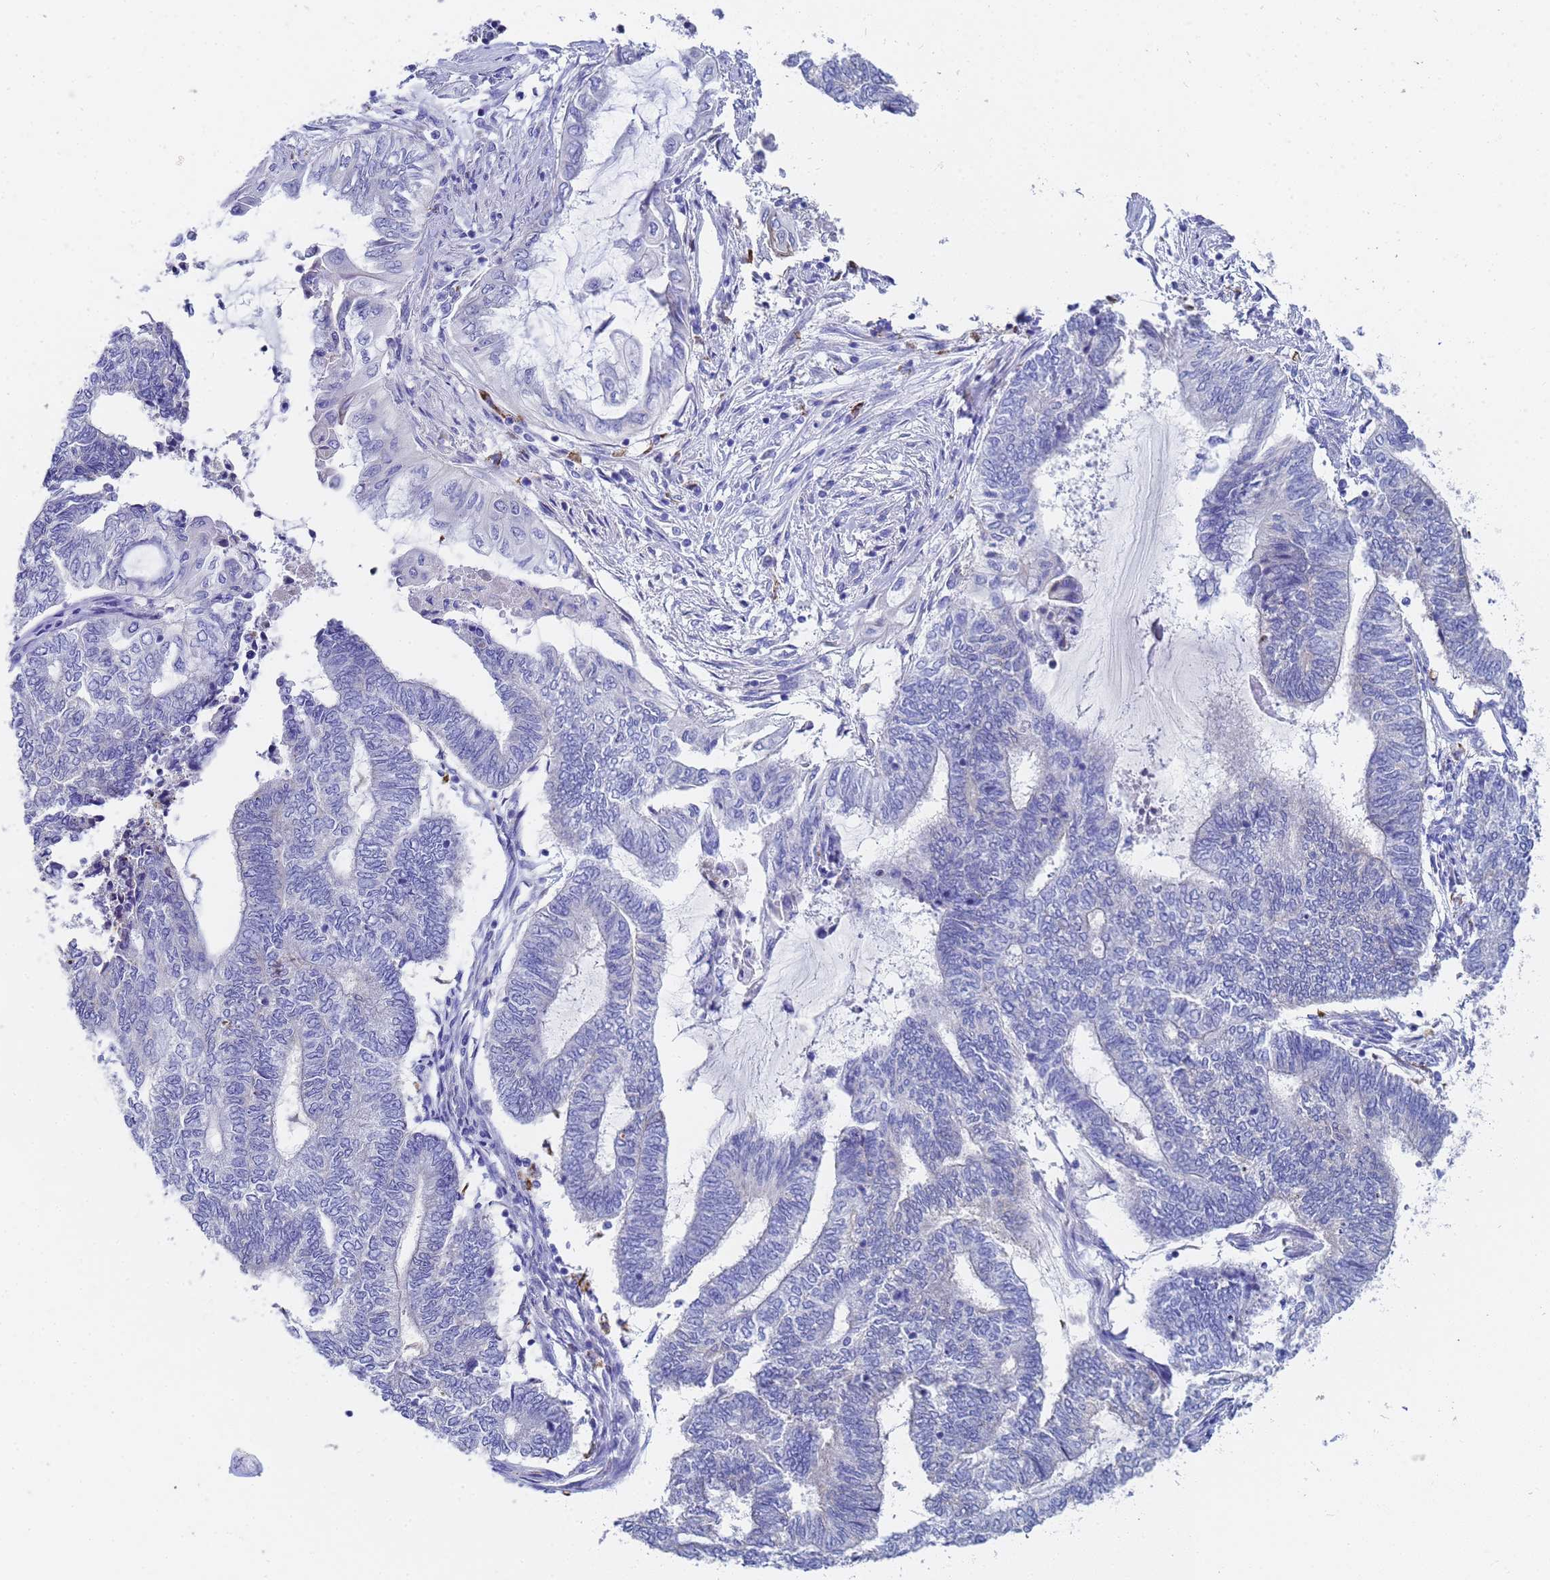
{"staining": {"intensity": "negative", "quantity": "none", "location": "none"}, "tissue": "endometrial cancer", "cell_type": "Tumor cells", "image_type": "cancer", "snomed": [{"axis": "morphology", "description": "Adenocarcinoma, NOS"}, {"axis": "topography", "description": "Uterus"}, {"axis": "topography", "description": "Endometrium"}], "caption": "An immunohistochemistry photomicrograph of endometrial adenocarcinoma is shown. There is no staining in tumor cells of endometrial adenocarcinoma.", "gene": "C2orf72", "patient": {"sex": "female", "age": 70}}